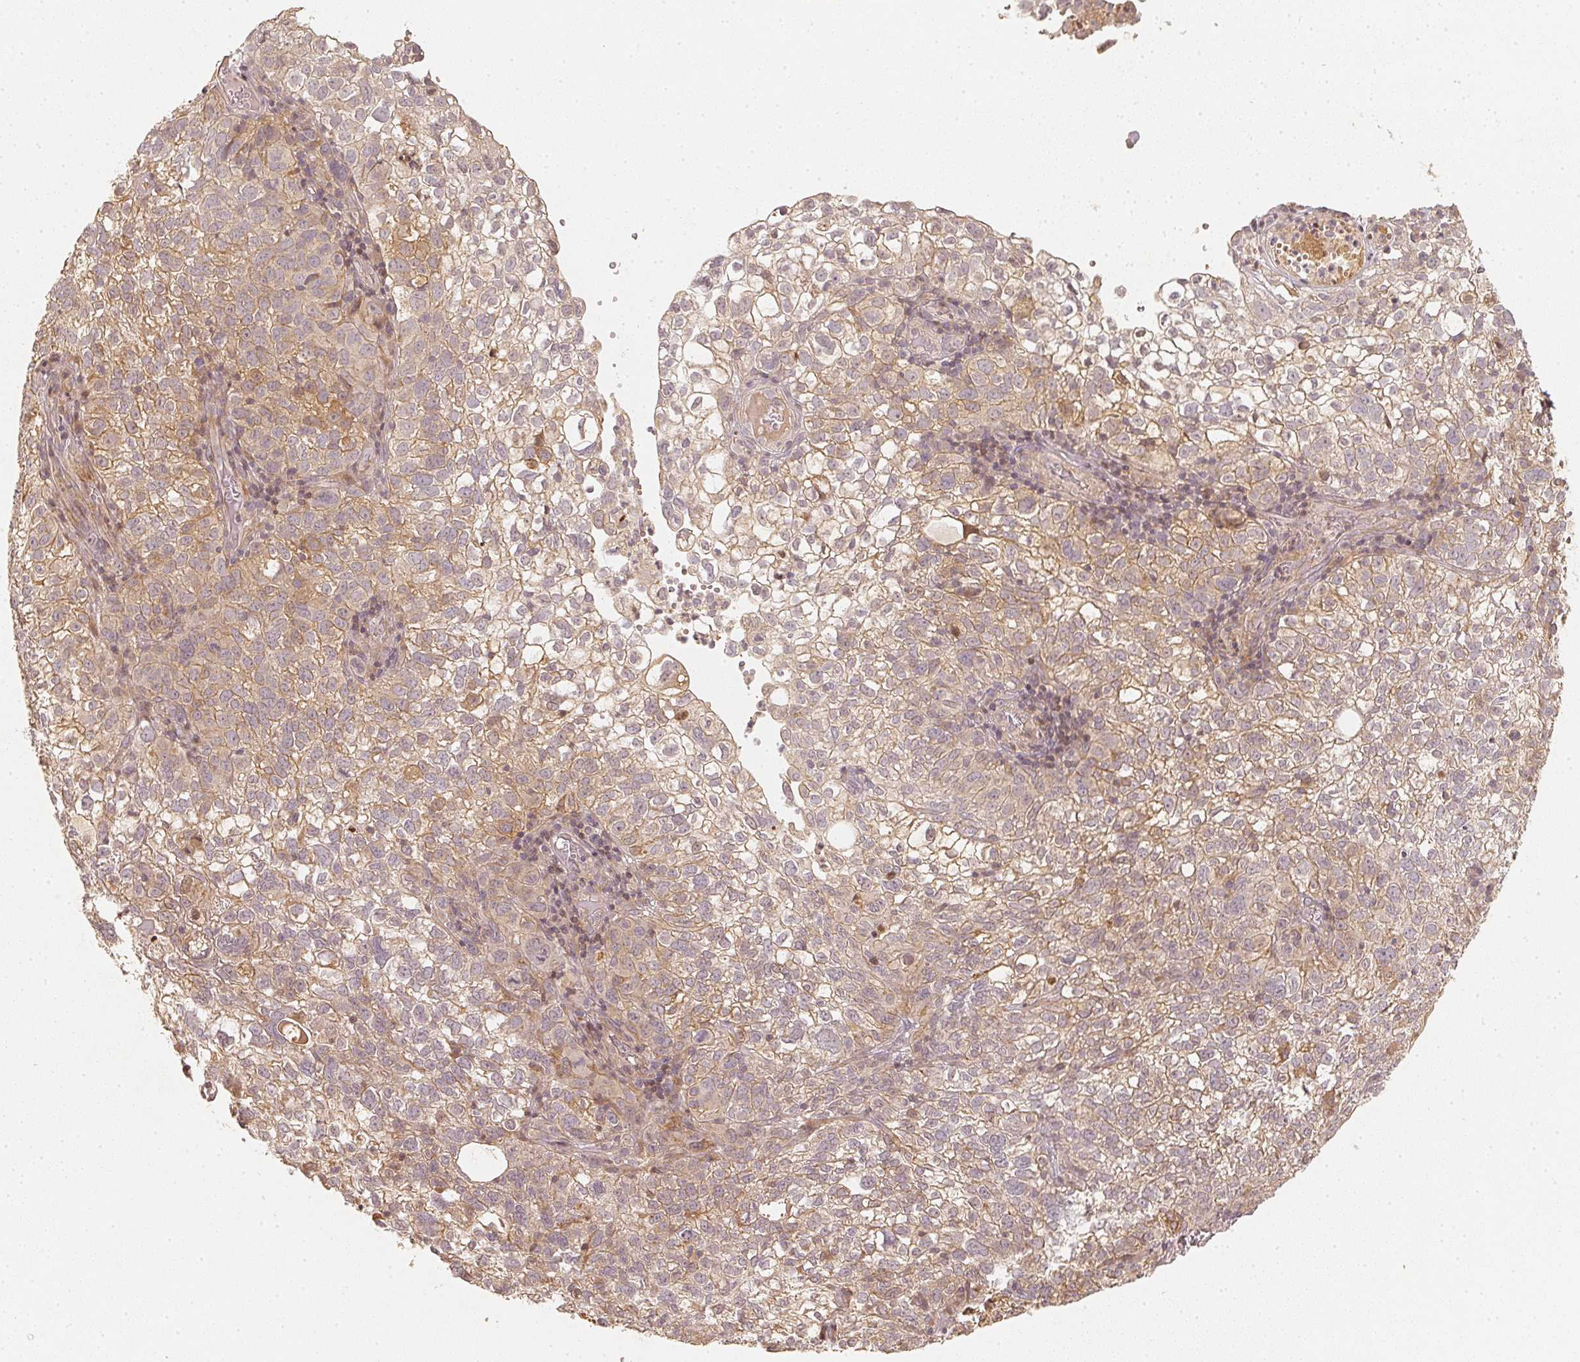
{"staining": {"intensity": "negative", "quantity": "none", "location": "none"}, "tissue": "cervical cancer", "cell_type": "Tumor cells", "image_type": "cancer", "snomed": [{"axis": "morphology", "description": "Squamous cell carcinoma, NOS"}, {"axis": "topography", "description": "Cervix"}], "caption": "Tumor cells show no significant positivity in cervical cancer.", "gene": "SERPINE1", "patient": {"sex": "female", "age": 55}}